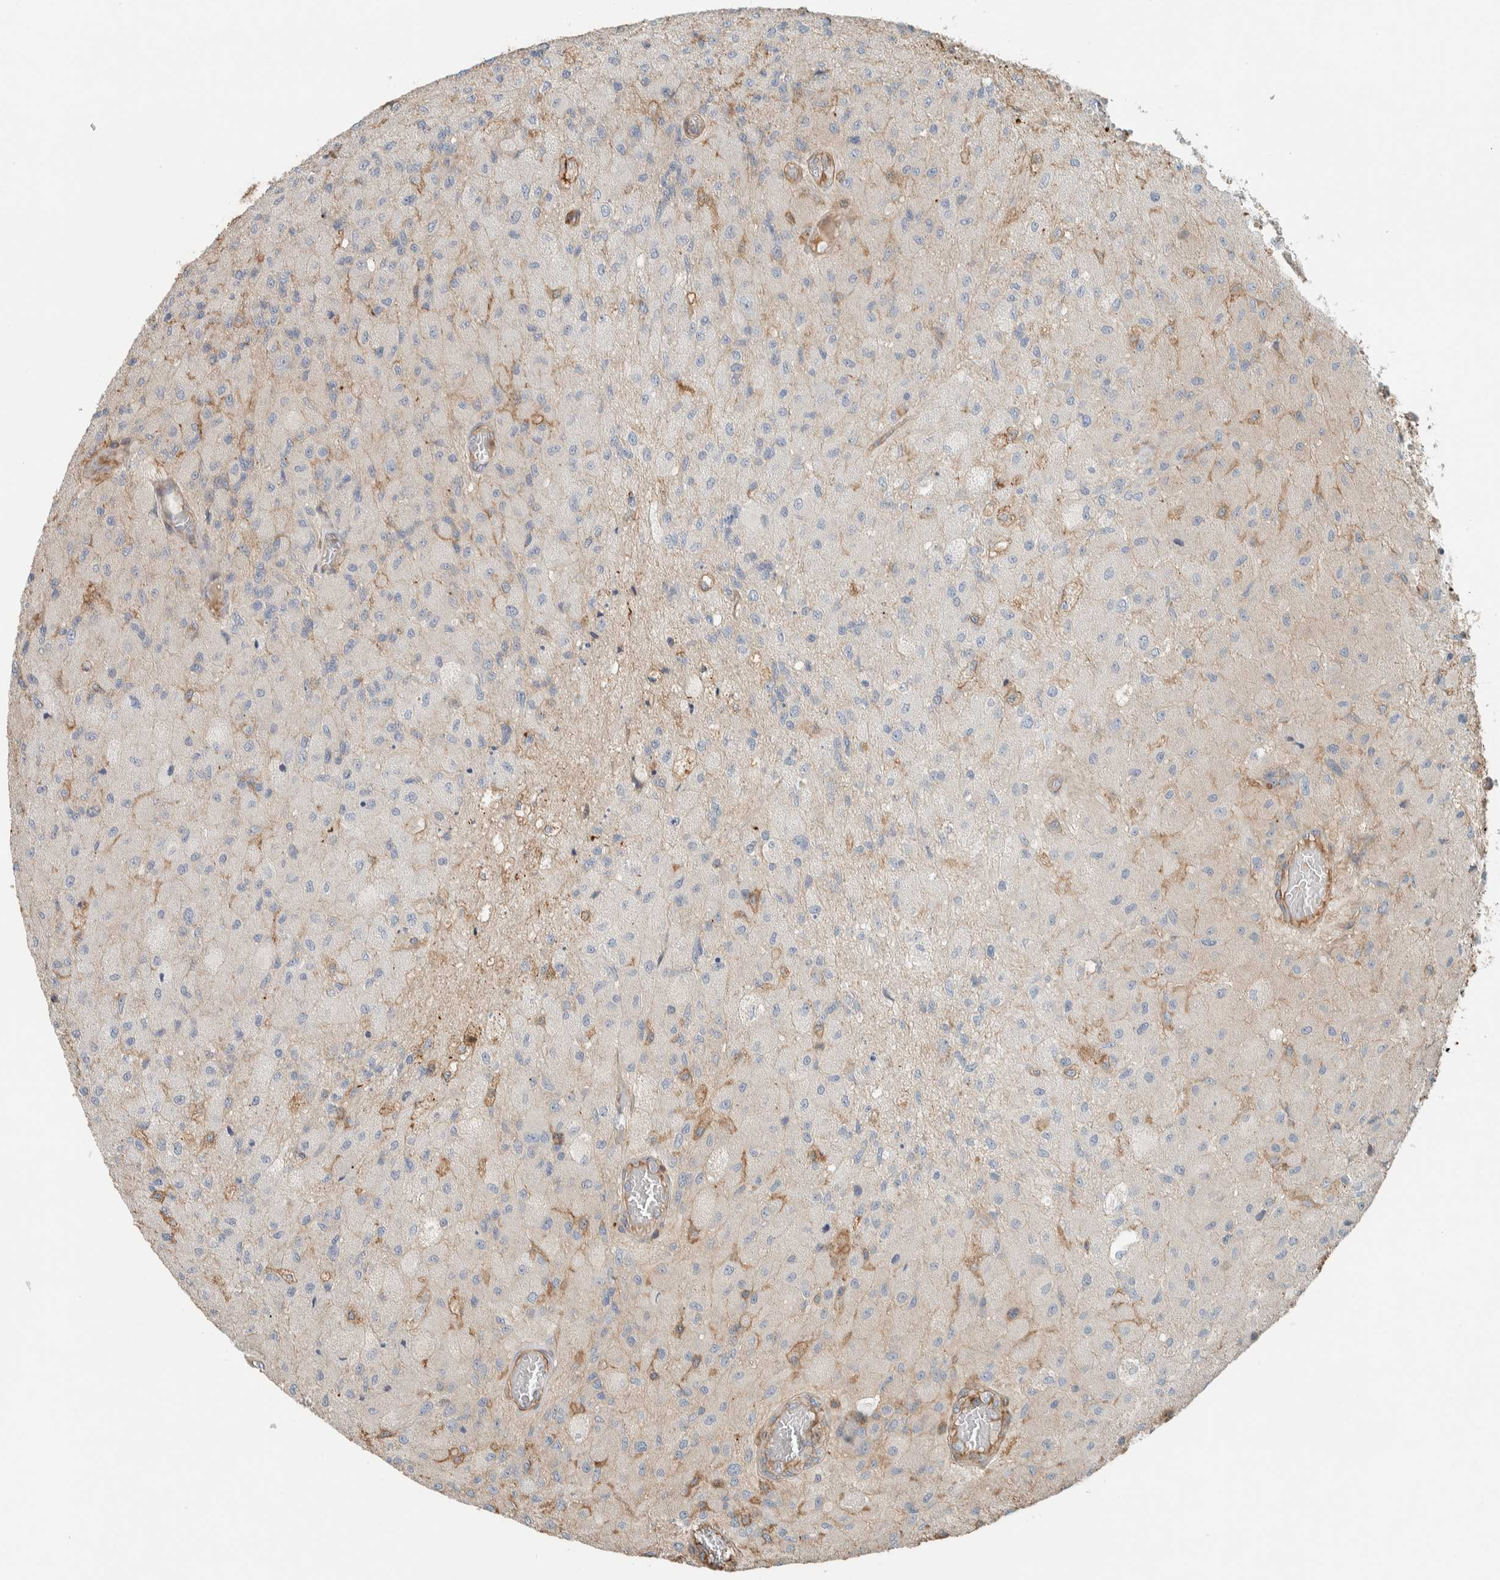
{"staining": {"intensity": "negative", "quantity": "none", "location": "none"}, "tissue": "glioma", "cell_type": "Tumor cells", "image_type": "cancer", "snomed": [{"axis": "morphology", "description": "Normal tissue, NOS"}, {"axis": "morphology", "description": "Glioma, malignant, High grade"}, {"axis": "topography", "description": "Cerebral cortex"}], "caption": "Tumor cells show no significant protein positivity in glioma. (DAB (3,3'-diaminobenzidine) immunohistochemistry (IHC) with hematoxylin counter stain).", "gene": "CTBP2", "patient": {"sex": "male", "age": 77}}